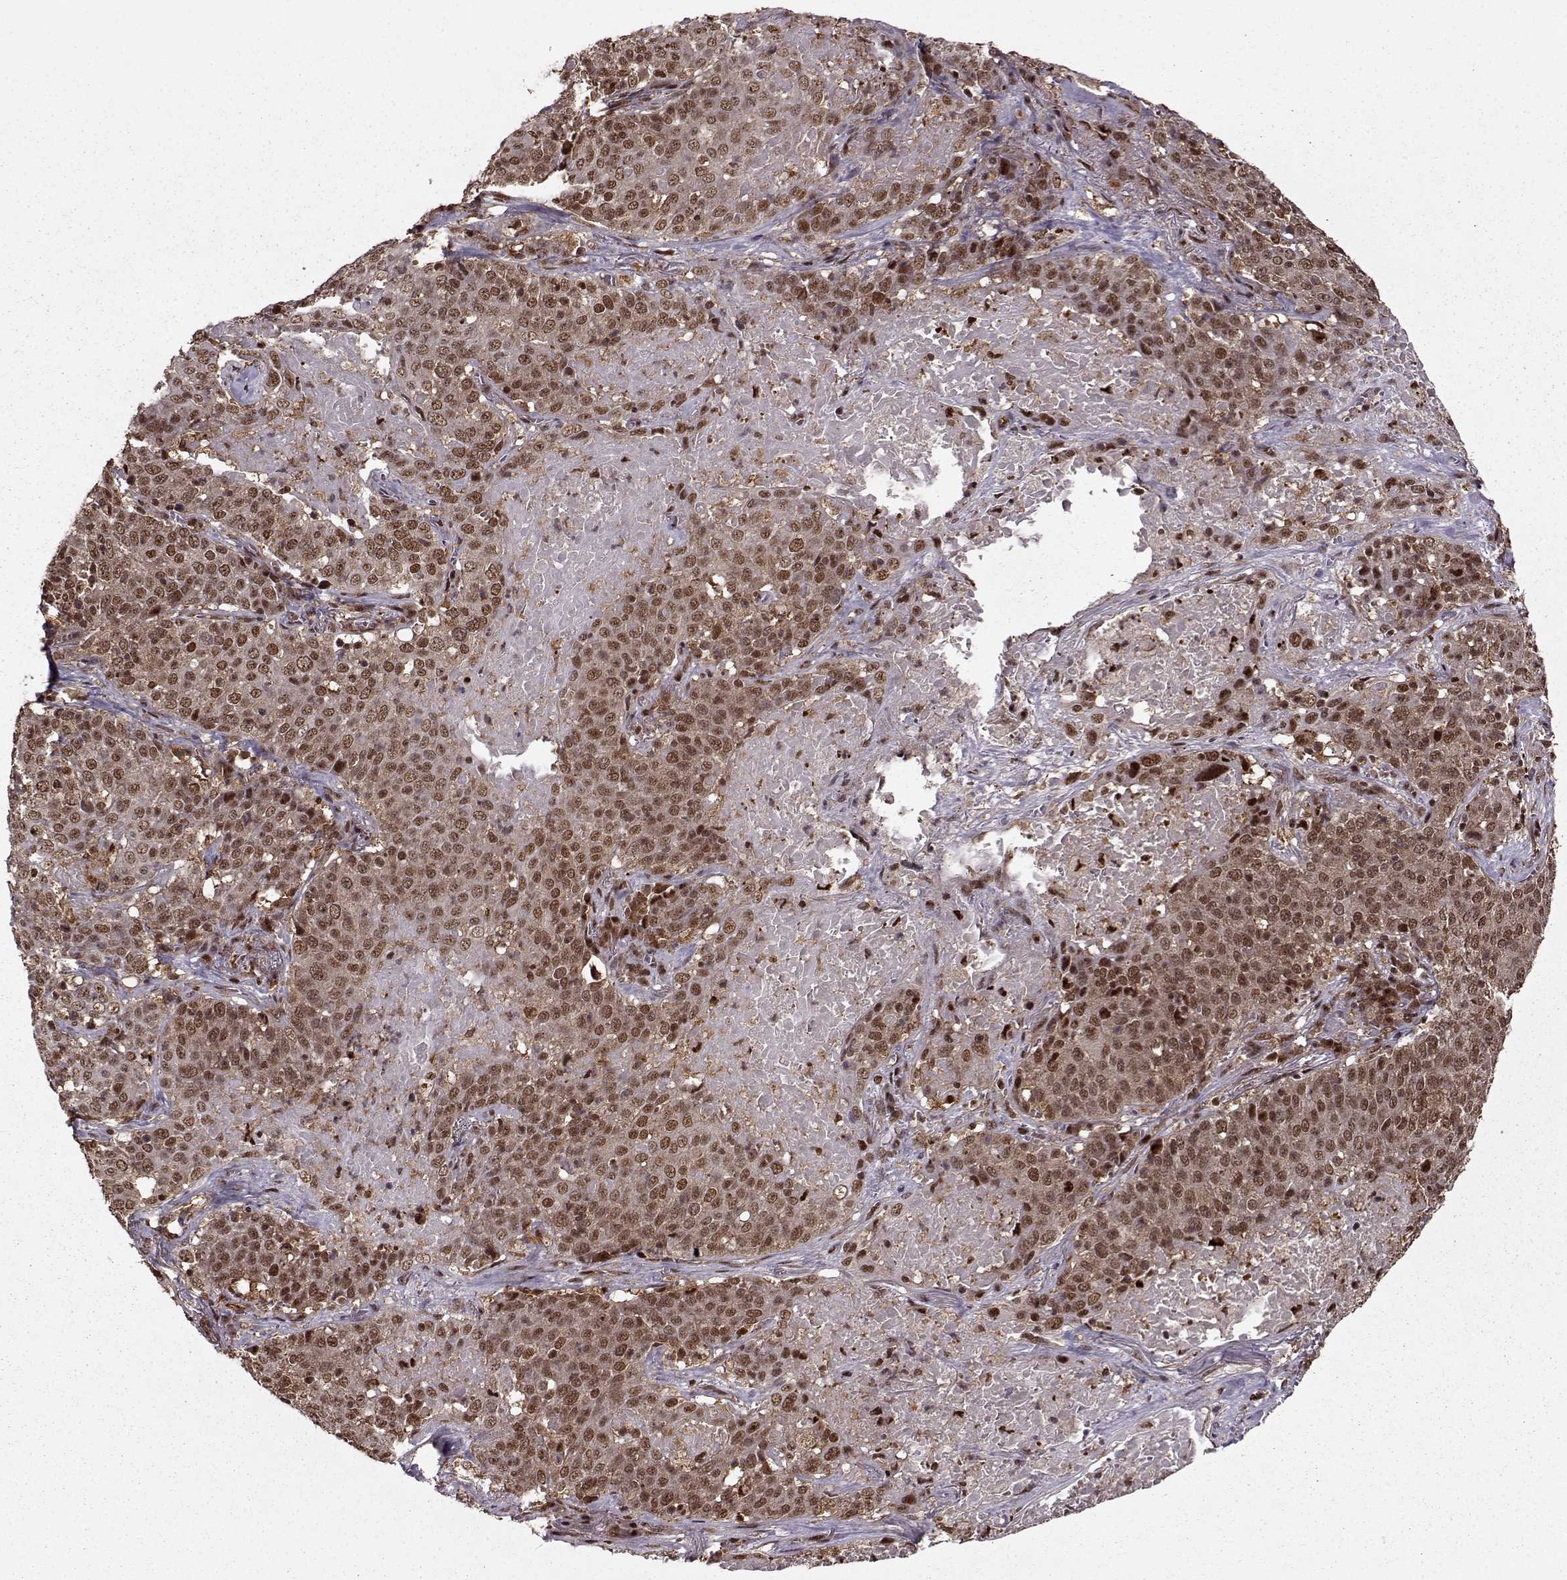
{"staining": {"intensity": "moderate", "quantity": ">75%", "location": "cytoplasmic/membranous,nuclear"}, "tissue": "lung cancer", "cell_type": "Tumor cells", "image_type": "cancer", "snomed": [{"axis": "morphology", "description": "Squamous cell carcinoma, NOS"}, {"axis": "topography", "description": "Lung"}], "caption": "IHC of lung squamous cell carcinoma exhibits medium levels of moderate cytoplasmic/membranous and nuclear positivity in about >75% of tumor cells.", "gene": "PSMA7", "patient": {"sex": "male", "age": 82}}